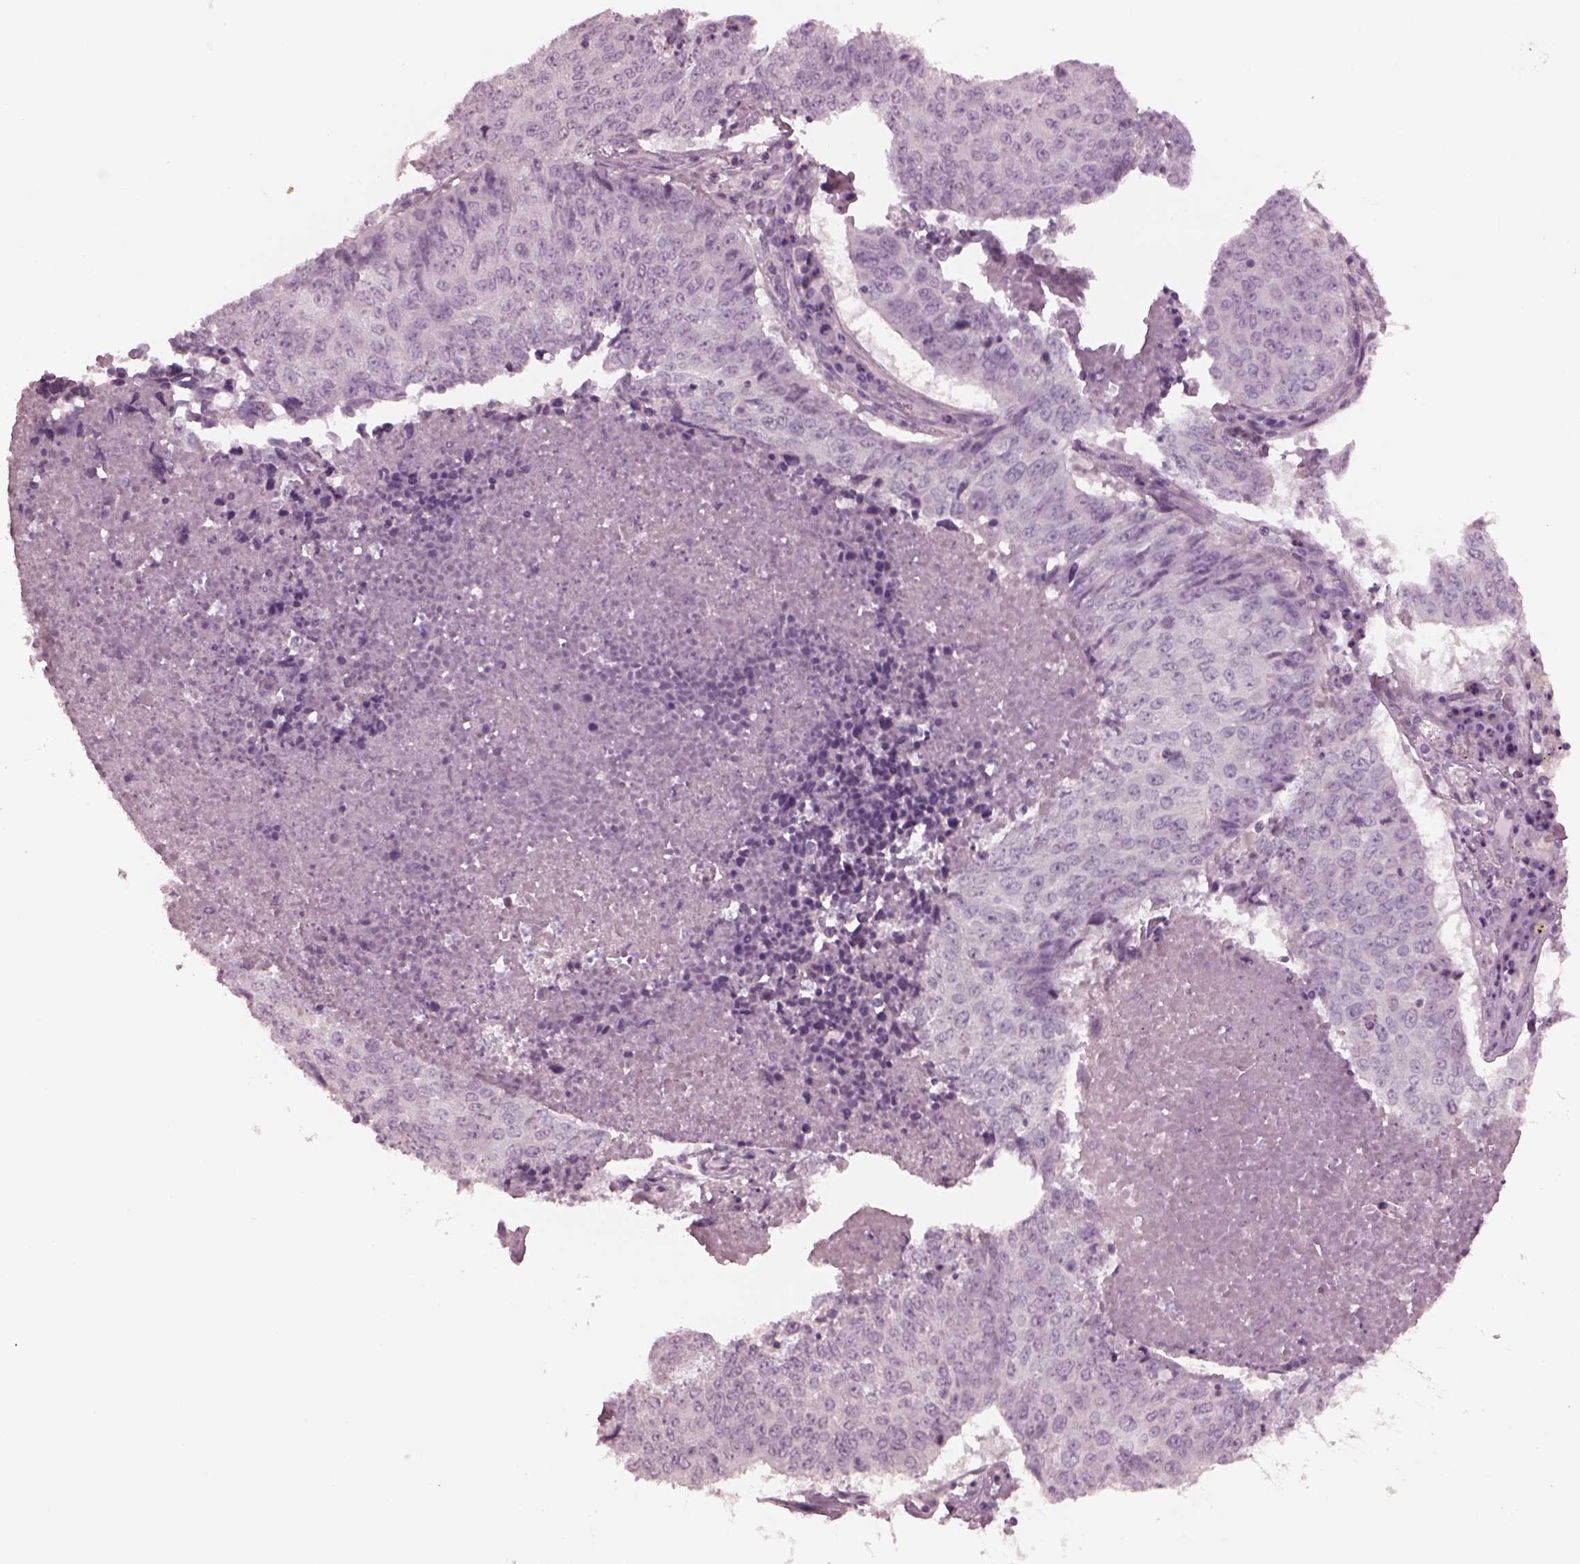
{"staining": {"intensity": "negative", "quantity": "none", "location": "none"}, "tissue": "lung cancer", "cell_type": "Tumor cells", "image_type": "cancer", "snomed": [{"axis": "morphology", "description": "Normal tissue, NOS"}, {"axis": "morphology", "description": "Squamous cell carcinoma, NOS"}, {"axis": "topography", "description": "Bronchus"}, {"axis": "topography", "description": "Lung"}], "caption": "IHC image of human squamous cell carcinoma (lung) stained for a protein (brown), which demonstrates no staining in tumor cells.", "gene": "YY2", "patient": {"sex": "male", "age": 64}}